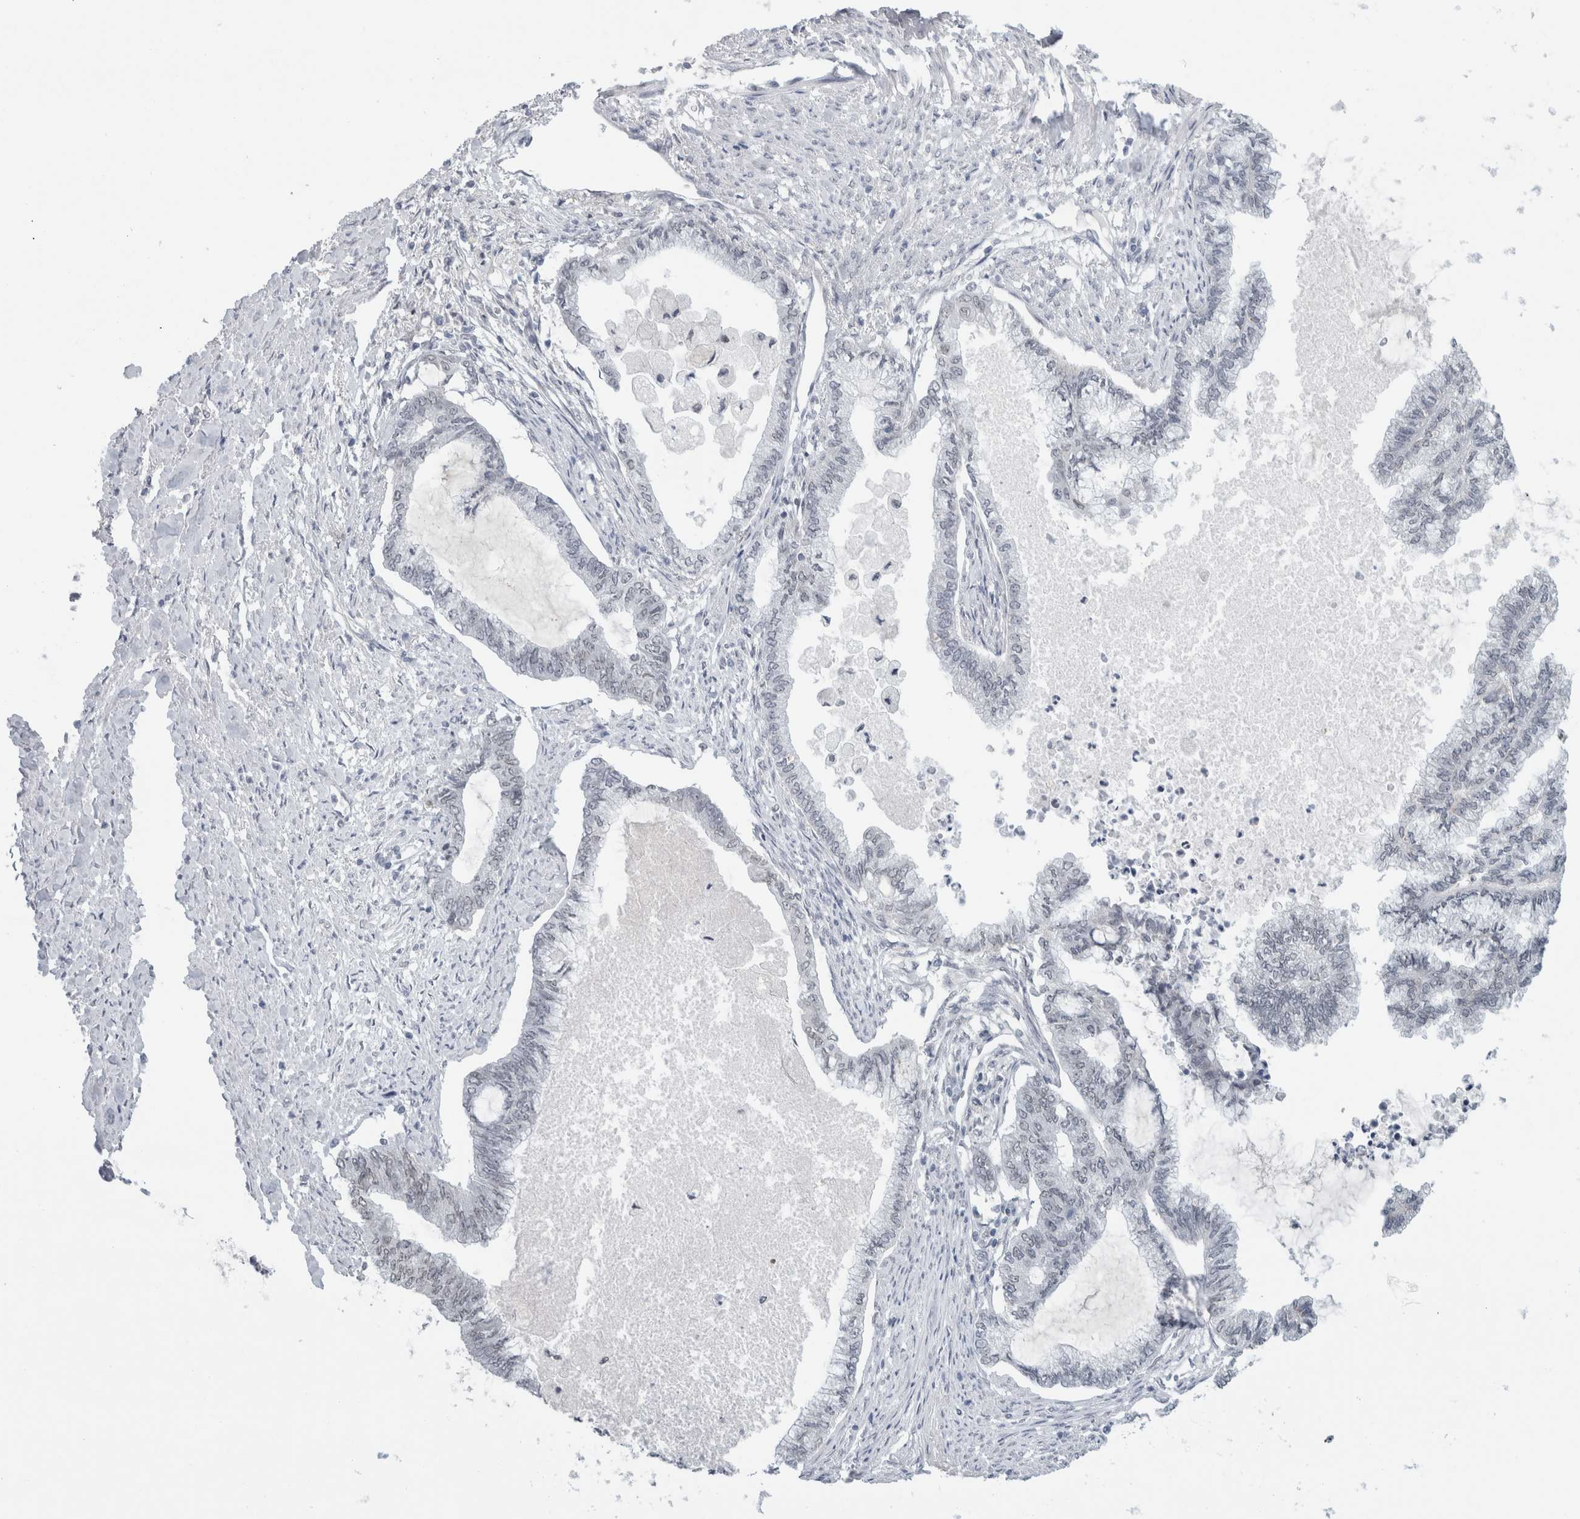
{"staining": {"intensity": "negative", "quantity": "none", "location": "none"}, "tissue": "endometrial cancer", "cell_type": "Tumor cells", "image_type": "cancer", "snomed": [{"axis": "morphology", "description": "Adenocarcinoma, NOS"}, {"axis": "topography", "description": "Endometrium"}], "caption": "Immunohistochemistry histopathology image of human endometrial cancer (adenocarcinoma) stained for a protein (brown), which exhibits no staining in tumor cells.", "gene": "ZNF770", "patient": {"sex": "female", "age": 86}}